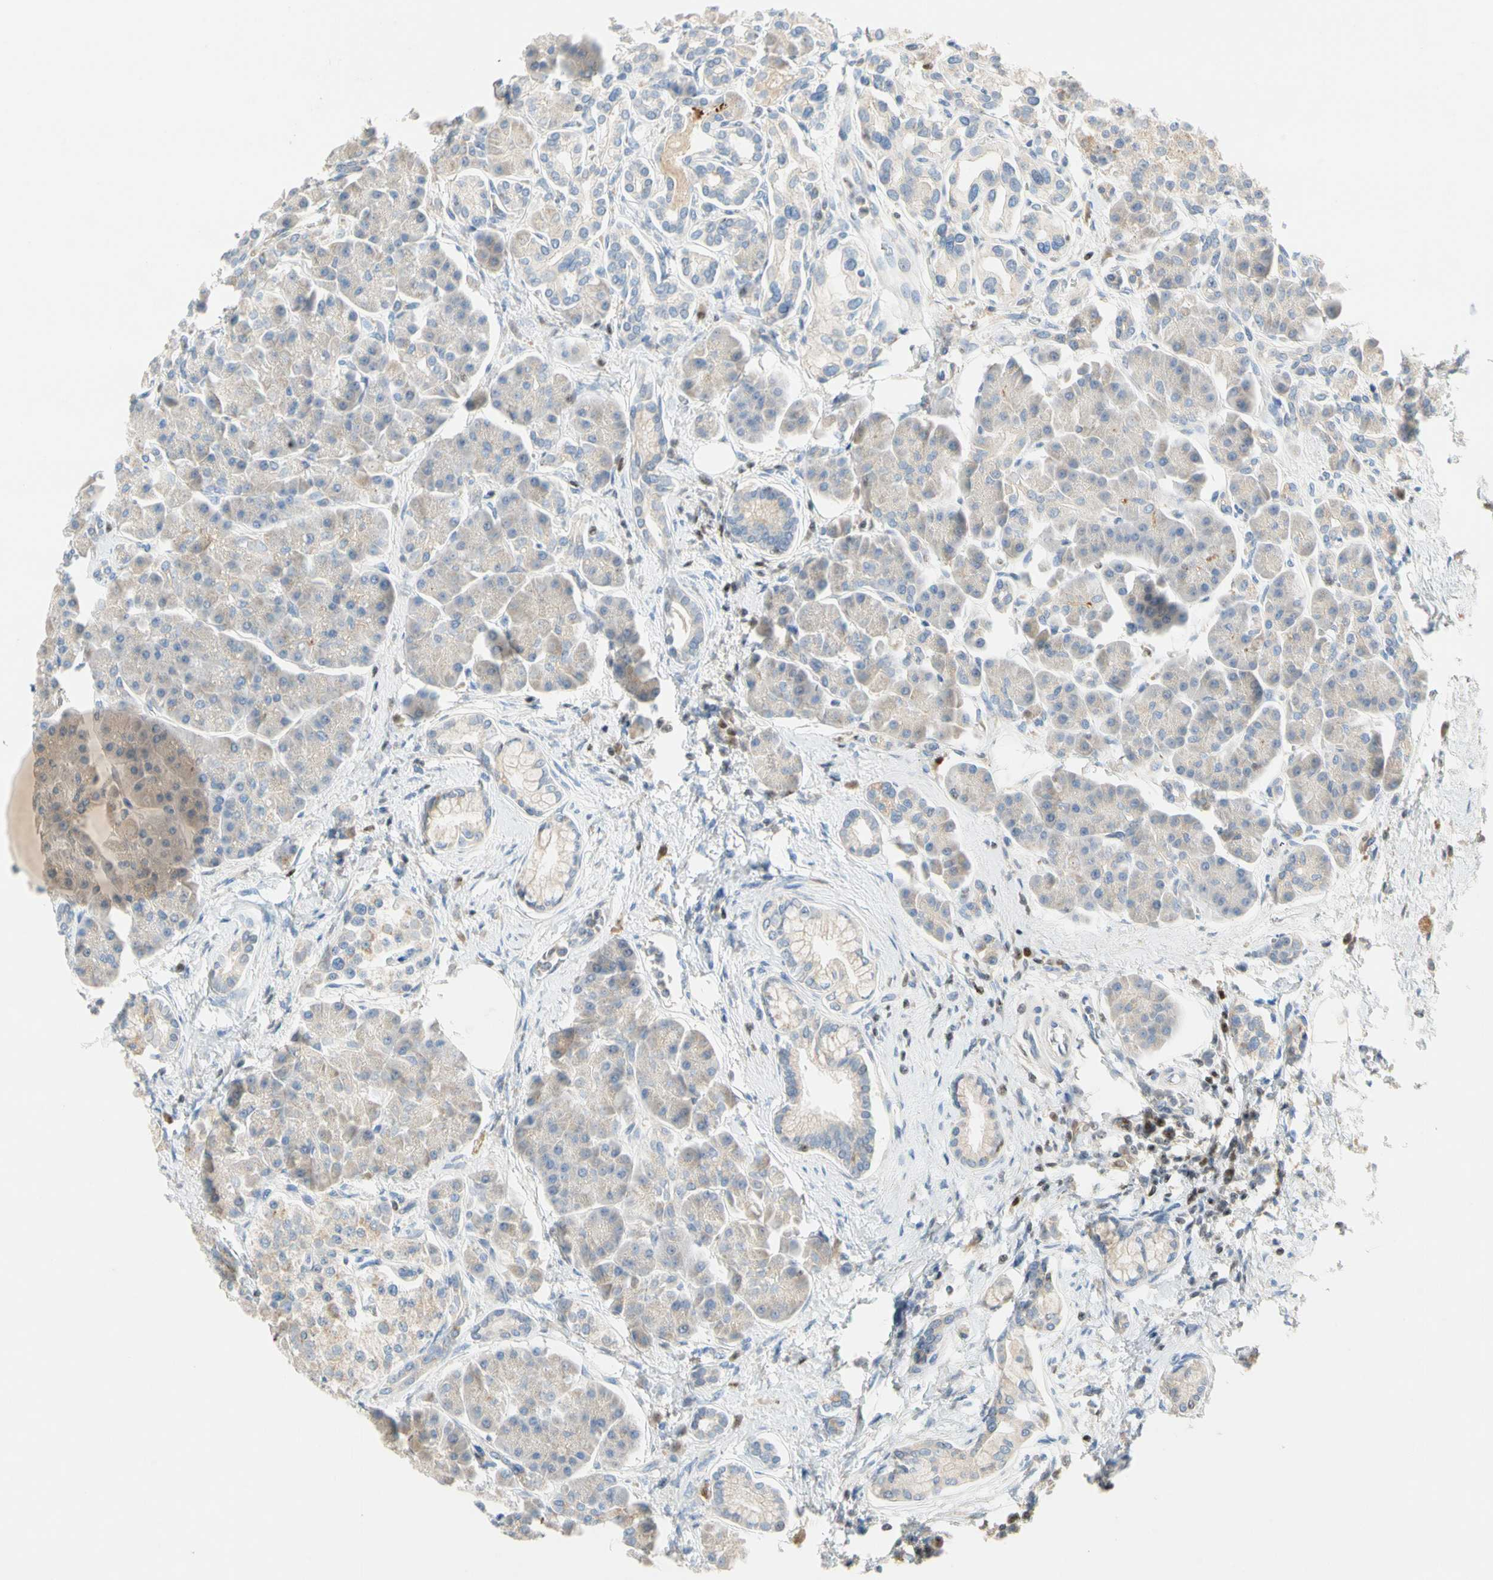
{"staining": {"intensity": "negative", "quantity": "none", "location": "none"}, "tissue": "pancreas", "cell_type": "Exocrine glandular cells", "image_type": "normal", "snomed": [{"axis": "morphology", "description": "Normal tissue, NOS"}, {"axis": "topography", "description": "Pancreas"}], "caption": "IHC micrograph of unremarkable pancreas: human pancreas stained with DAB displays no significant protein positivity in exocrine glandular cells. Brightfield microscopy of immunohistochemistry stained with DAB (3,3'-diaminobenzidine) (brown) and hematoxylin (blue), captured at high magnification.", "gene": "SP140", "patient": {"sex": "female", "age": 70}}